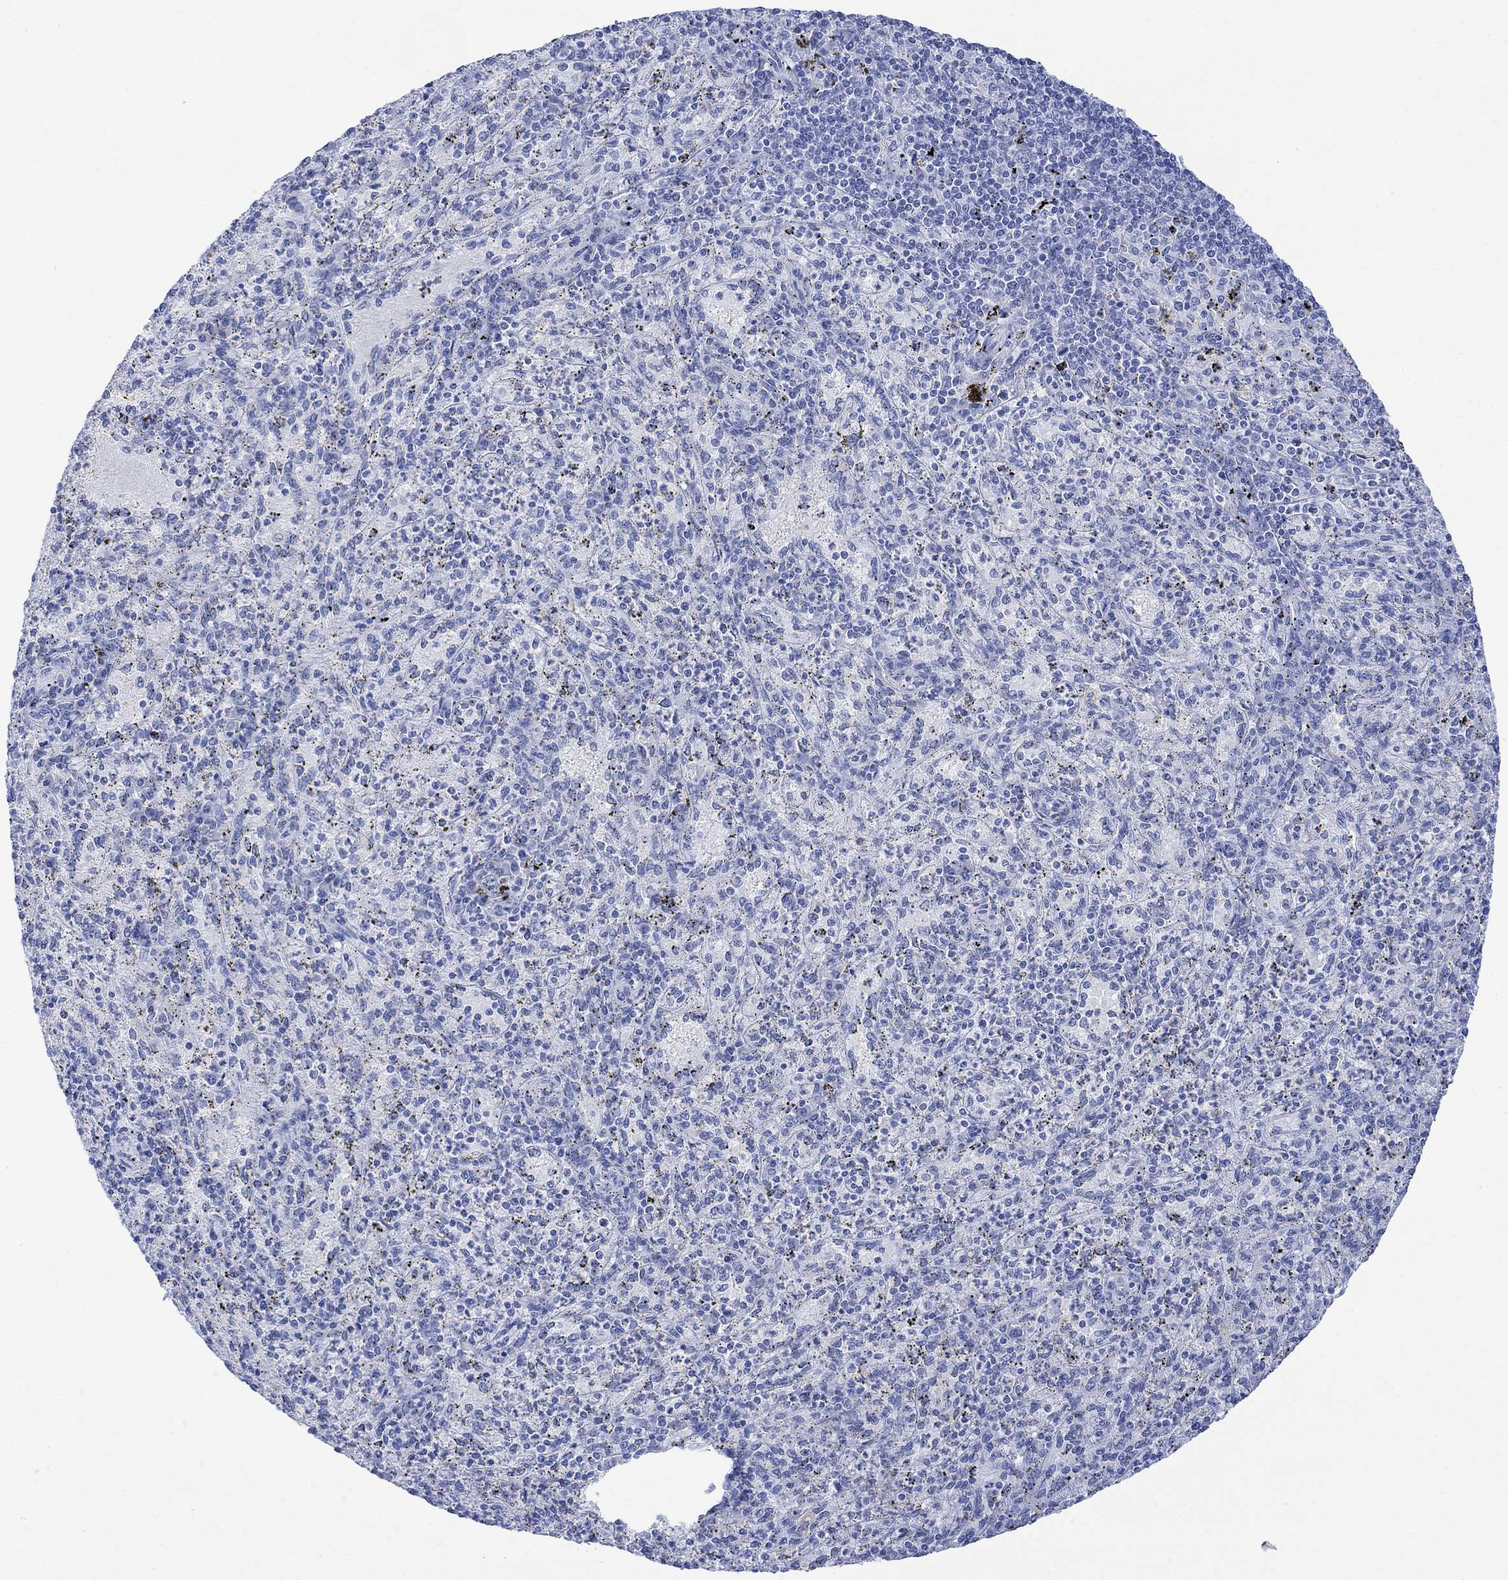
{"staining": {"intensity": "negative", "quantity": "none", "location": "none"}, "tissue": "spleen", "cell_type": "Cells in red pulp", "image_type": "normal", "snomed": [{"axis": "morphology", "description": "Normal tissue, NOS"}, {"axis": "topography", "description": "Spleen"}], "caption": "The immunohistochemistry (IHC) image has no significant expression in cells in red pulp of spleen.", "gene": "CELF4", "patient": {"sex": "male", "age": 60}}